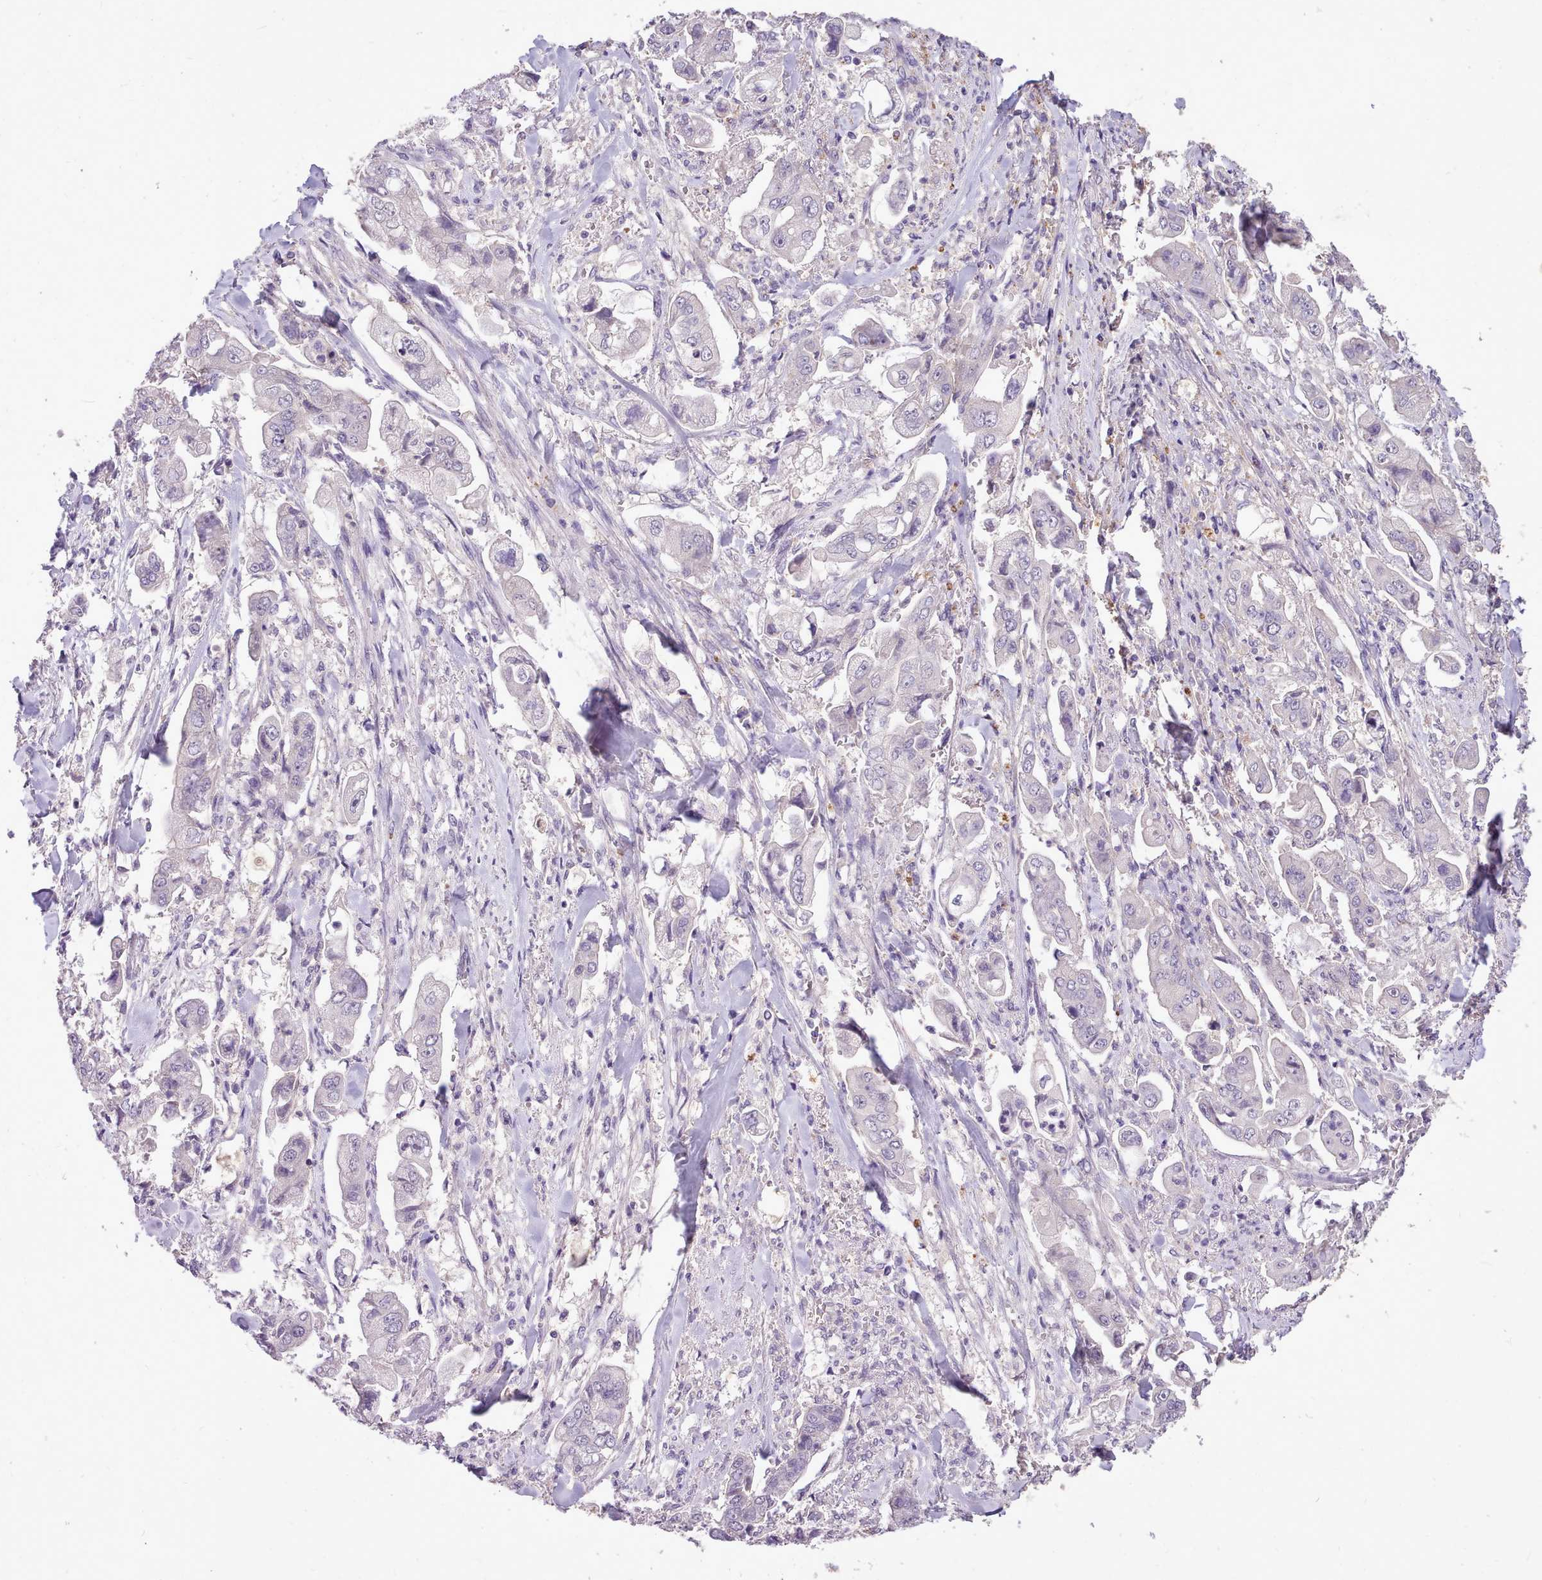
{"staining": {"intensity": "negative", "quantity": "none", "location": "none"}, "tissue": "stomach cancer", "cell_type": "Tumor cells", "image_type": "cancer", "snomed": [{"axis": "morphology", "description": "Adenocarcinoma, NOS"}, {"axis": "topography", "description": "Stomach"}], "caption": "The immunohistochemistry image has no significant positivity in tumor cells of stomach adenocarcinoma tissue.", "gene": "ZNF607", "patient": {"sex": "male", "age": 62}}